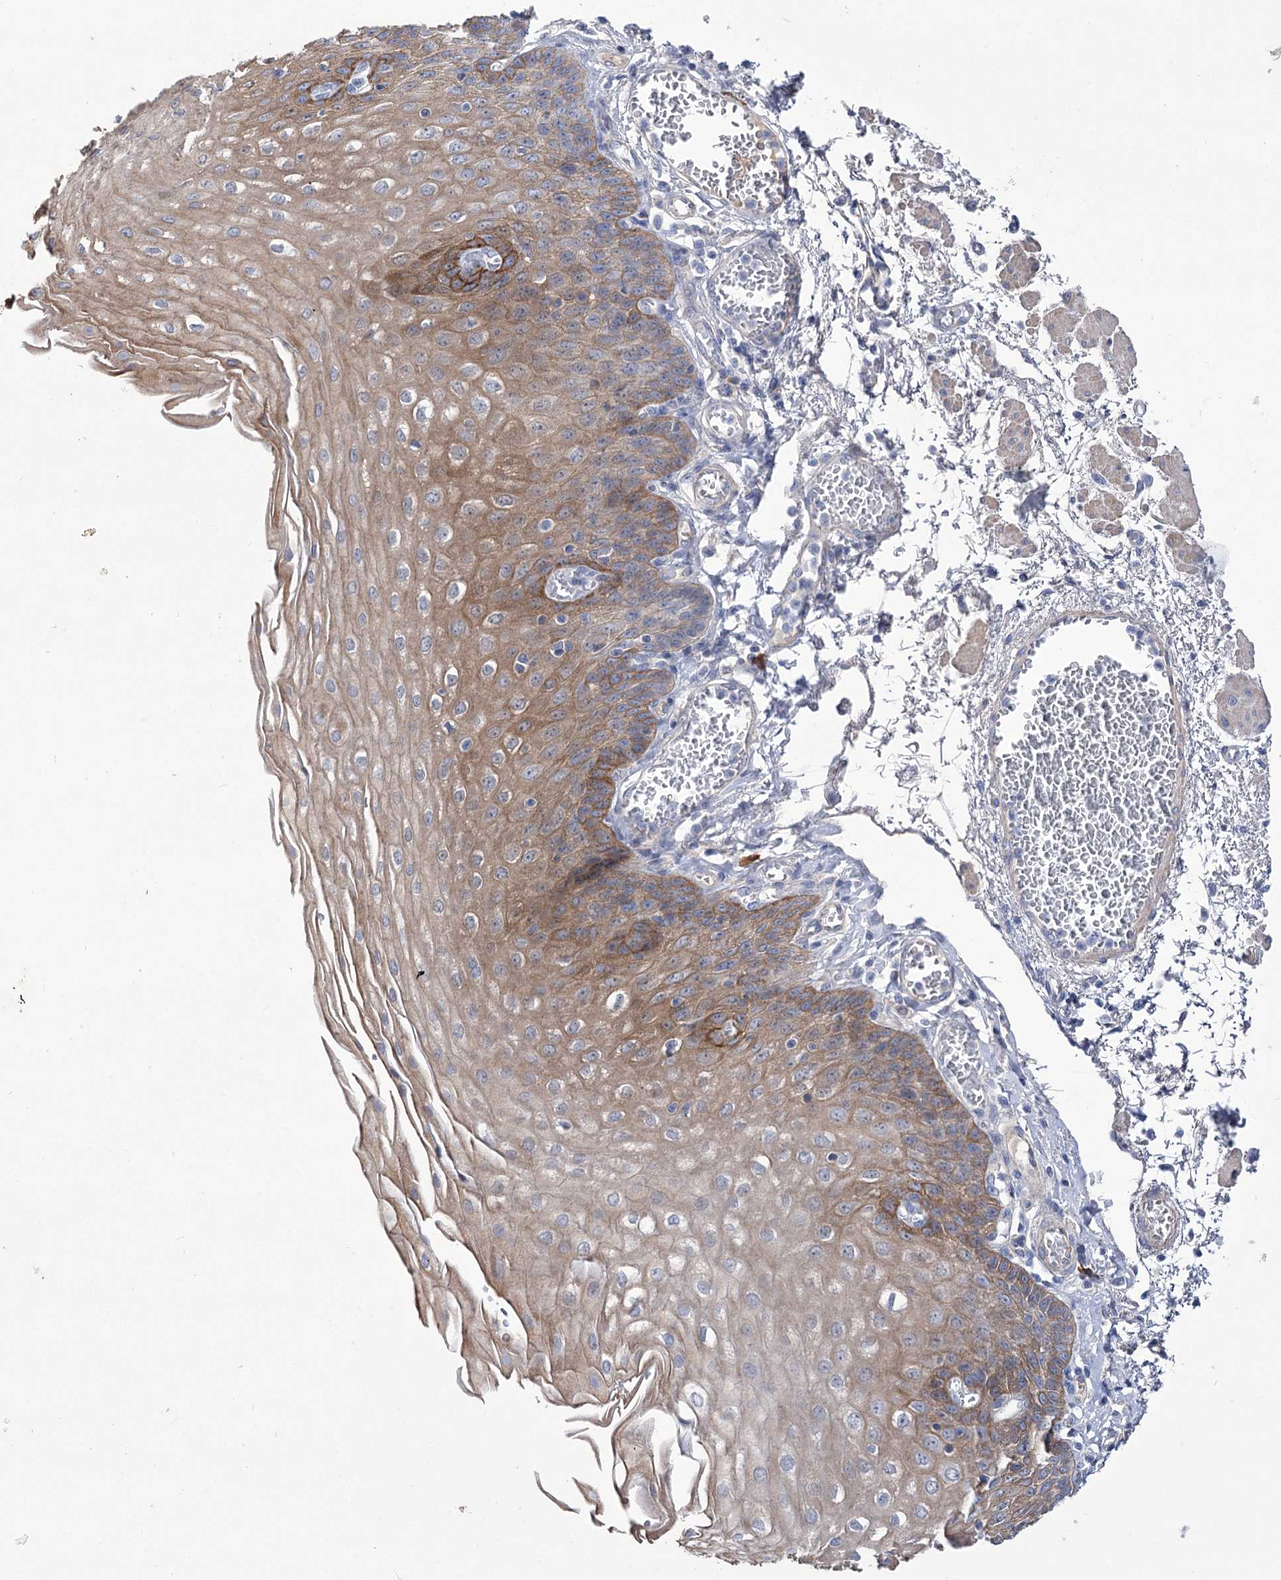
{"staining": {"intensity": "moderate", "quantity": "25%-75%", "location": "cytoplasmic/membranous"}, "tissue": "esophagus", "cell_type": "Squamous epithelial cells", "image_type": "normal", "snomed": [{"axis": "morphology", "description": "Normal tissue, NOS"}, {"axis": "topography", "description": "Esophagus"}], "caption": "Protein staining demonstrates moderate cytoplasmic/membranous positivity in approximately 25%-75% of squamous epithelial cells in benign esophagus.", "gene": "CEP164", "patient": {"sex": "male", "age": 81}}